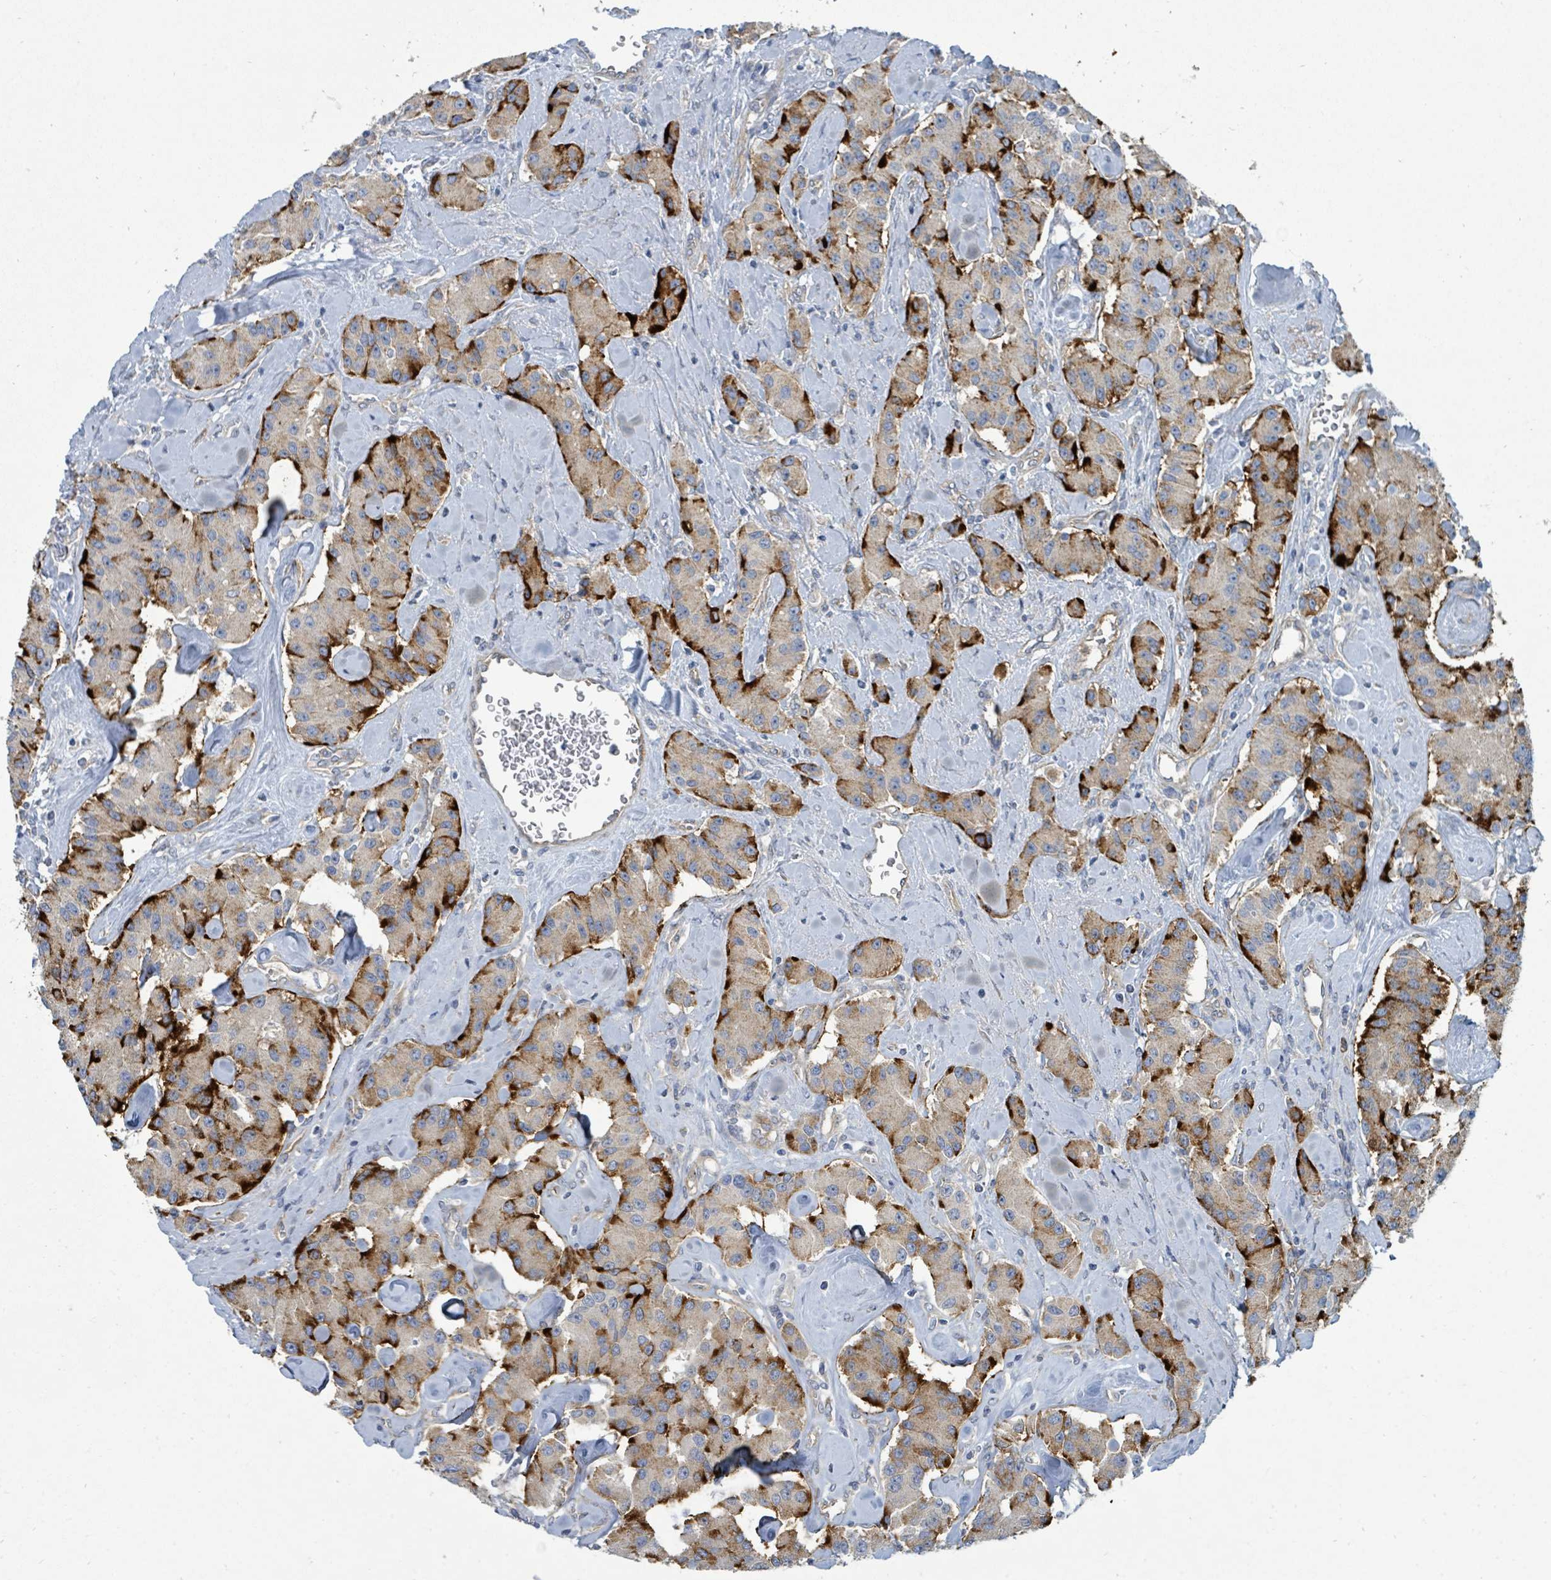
{"staining": {"intensity": "strong", "quantity": "25%-75%", "location": "cytoplasmic/membranous"}, "tissue": "carcinoid", "cell_type": "Tumor cells", "image_type": "cancer", "snomed": [{"axis": "morphology", "description": "Carcinoid, malignant, NOS"}, {"axis": "topography", "description": "Pancreas"}], "caption": "A micrograph of malignant carcinoid stained for a protein demonstrates strong cytoplasmic/membranous brown staining in tumor cells. The staining was performed using DAB, with brown indicating positive protein expression. Nuclei are stained blue with hematoxylin.", "gene": "IFIT1", "patient": {"sex": "male", "age": 41}}